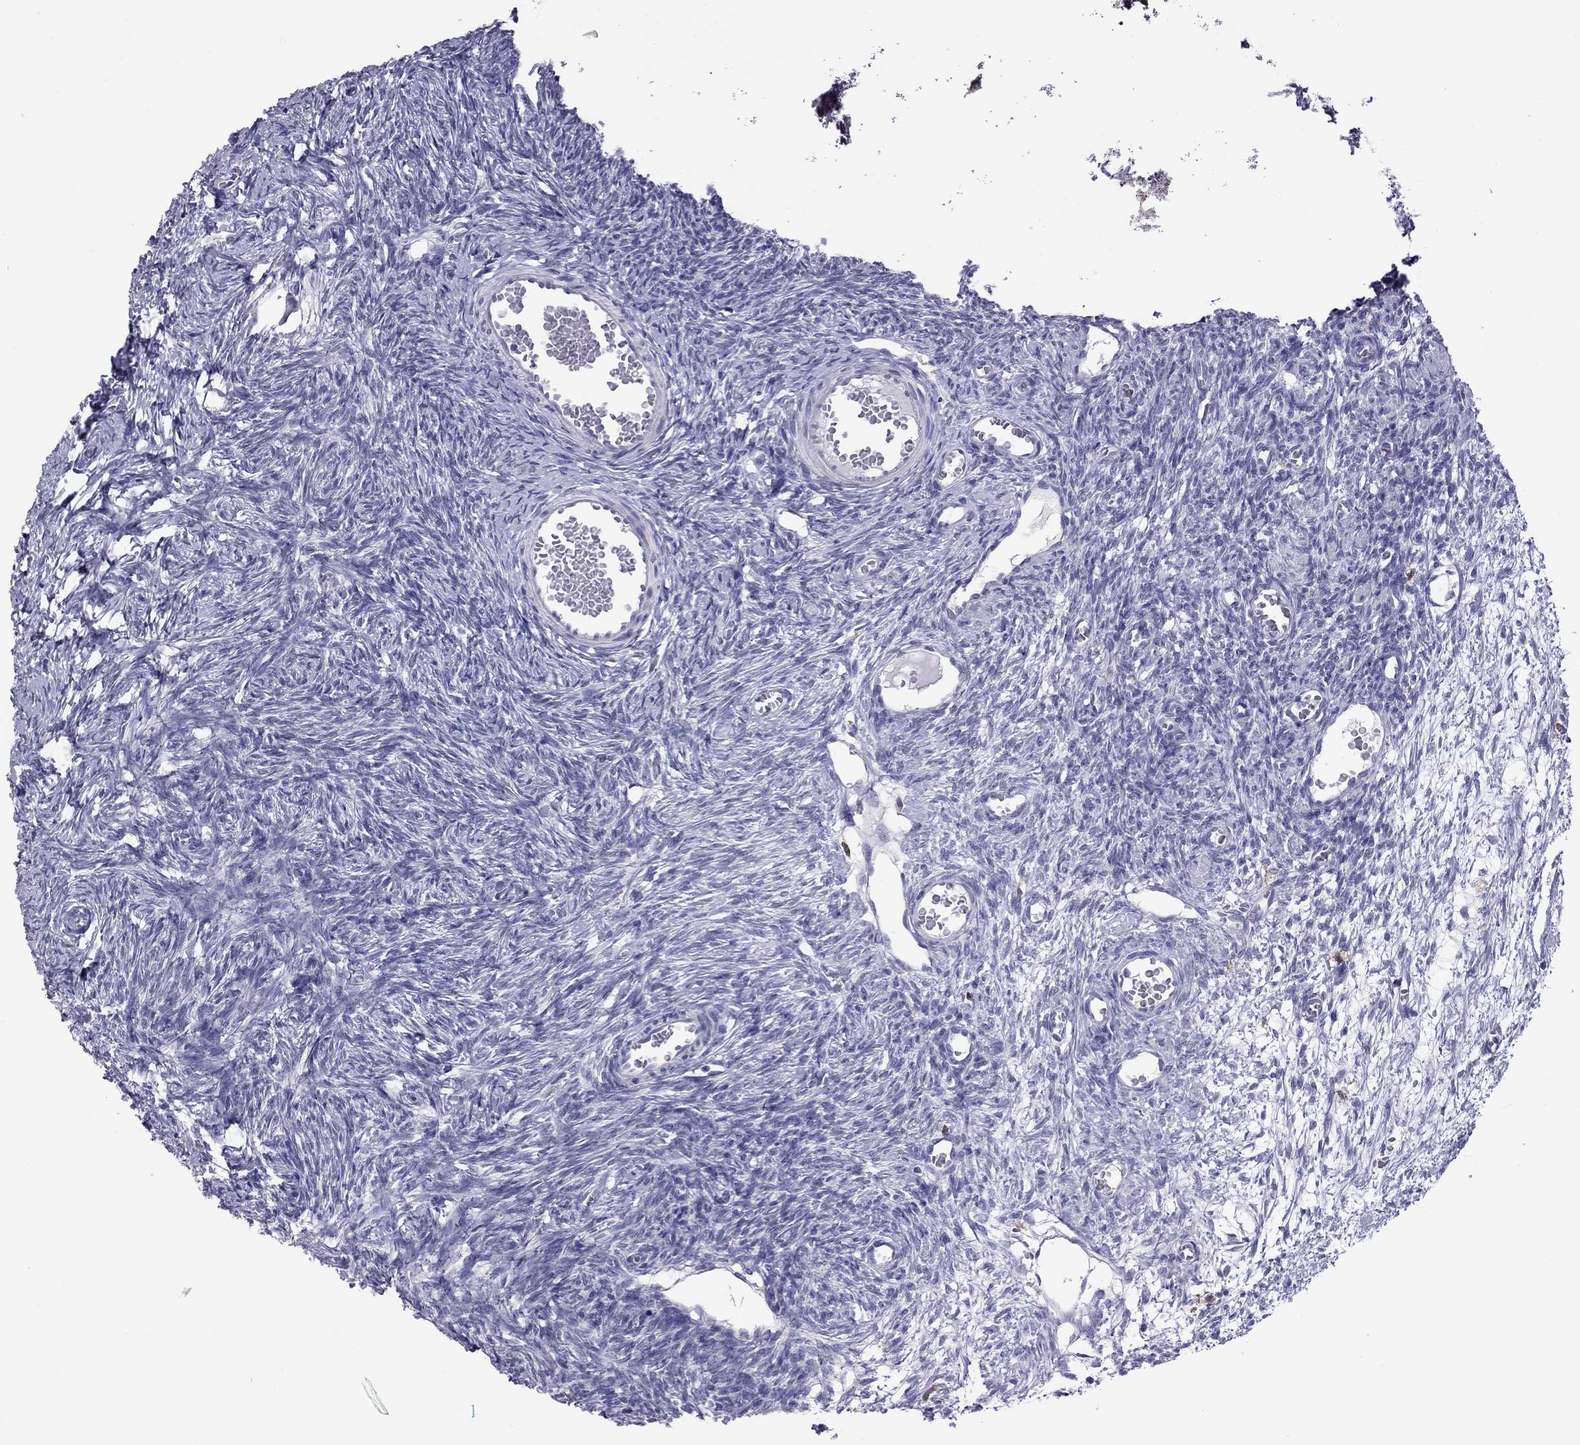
{"staining": {"intensity": "negative", "quantity": "none", "location": "none"}, "tissue": "ovary", "cell_type": "Ovarian stroma cells", "image_type": "normal", "snomed": [{"axis": "morphology", "description": "Normal tissue, NOS"}, {"axis": "topography", "description": "Ovary"}], "caption": "There is no significant positivity in ovarian stroma cells of ovary. (Stains: DAB immunohistochemistry with hematoxylin counter stain, Microscopy: brightfield microscopy at high magnification).", "gene": "PPP1R3A", "patient": {"sex": "female", "age": 27}}